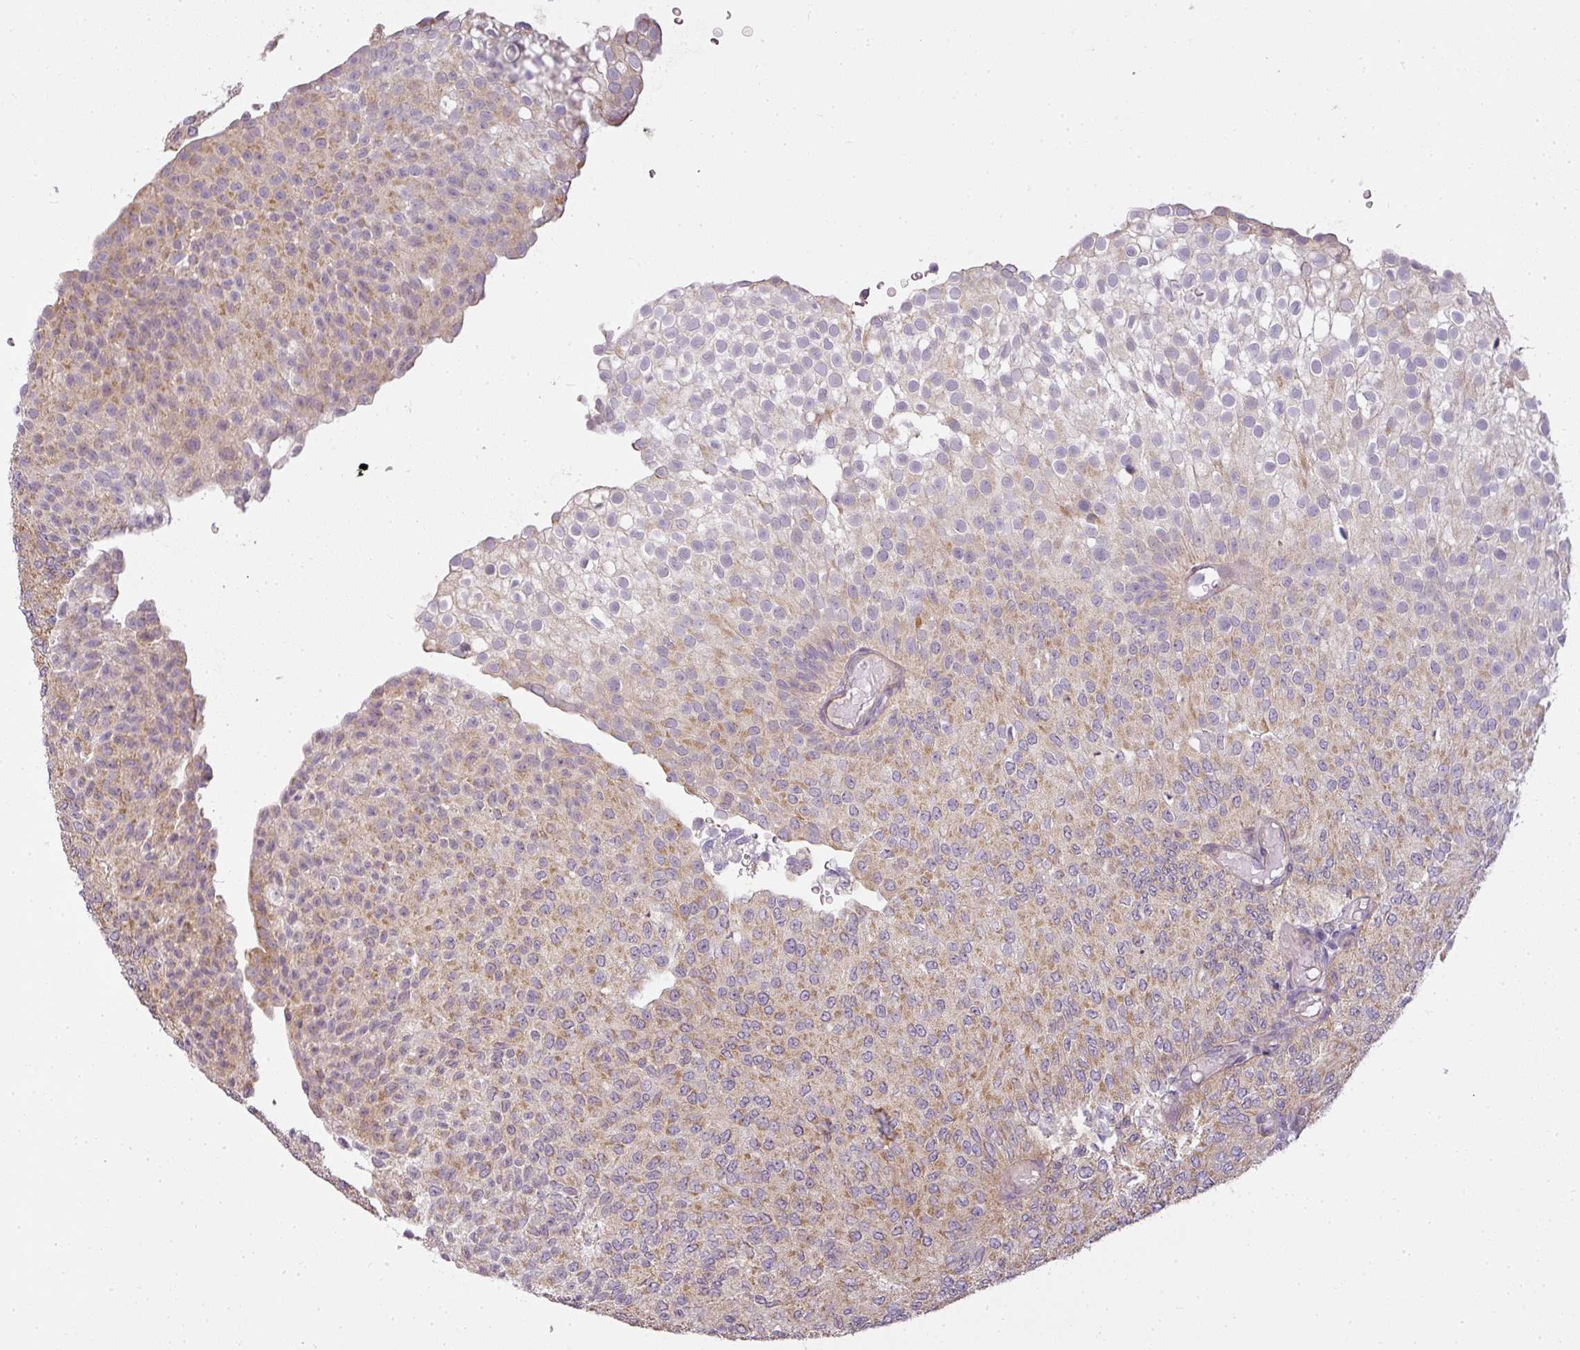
{"staining": {"intensity": "moderate", "quantity": "25%-75%", "location": "cytoplasmic/membranous"}, "tissue": "urothelial cancer", "cell_type": "Tumor cells", "image_type": "cancer", "snomed": [{"axis": "morphology", "description": "Urothelial carcinoma, Low grade"}, {"axis": "topography", "description": "Urinary bladder"}], "caption": "Low-grade urothelial carcinoma stained for a protein (brown) displays moderate cytoplasmic/membranous positive positivity in approximately 25%-75% of tumor cells.", "gene": "LY75", "patient": {"sex": "male", "age": 78}}